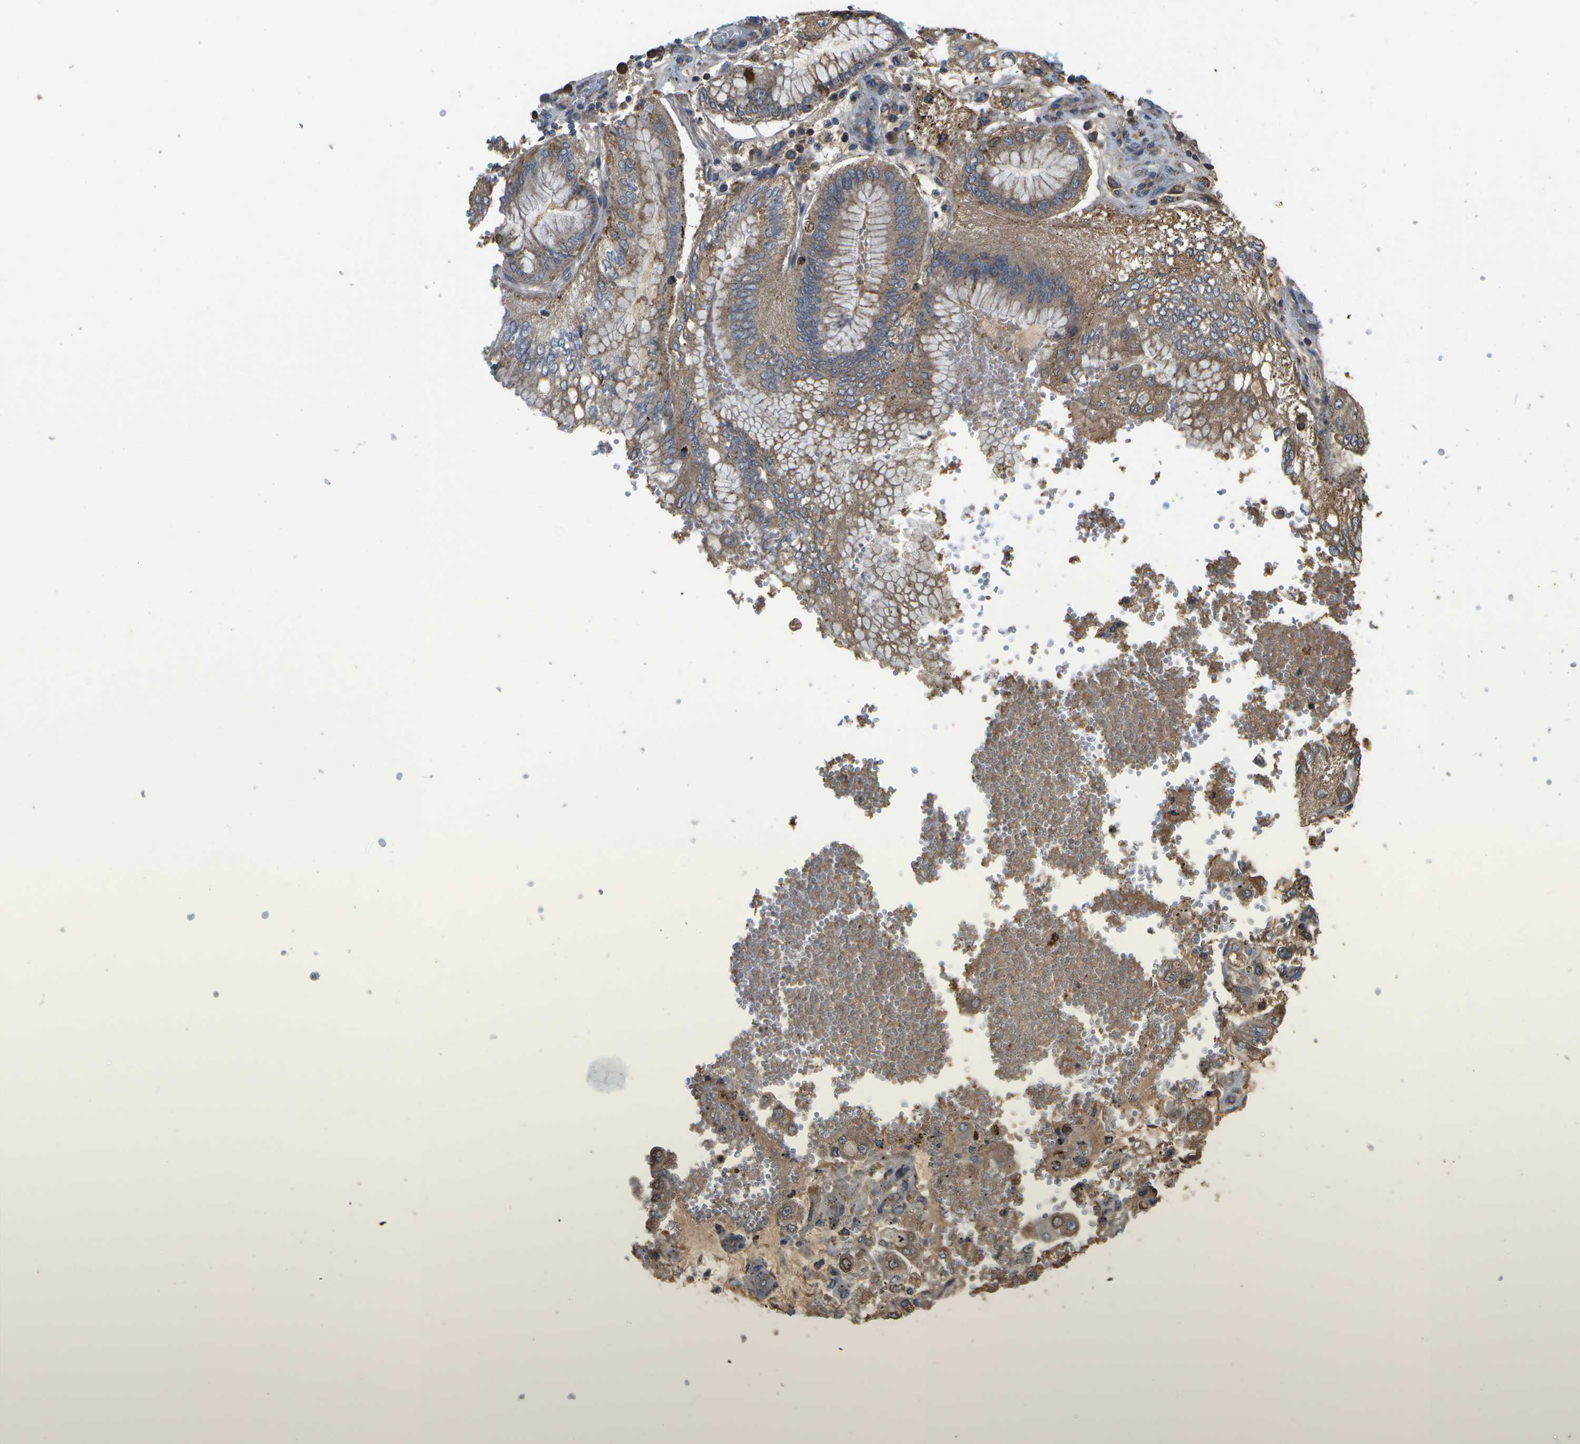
{"staining": {"intensity": "weak", "quantity": ">75%", "location": "cytoplasmic/membranous"}, "tissue": "stomach cancer", "cell_type": "Tumor cells", "image_type": "cancer", "snomed": [{"axis": "morphology", "description": "Adenocarcinoma, NOS"}, {"axis": "topography", "description": "Stomach"}], "caption": "This micrograph shows stomach cancer stained with IHC to label a protein in brown. The cytoplasmic/membranous of tumor cells show weak positivity for the protein. Nuclei are counter-stained blue.", "gene": "HADHA", "patient": {"sex": "male", "age": 76}}